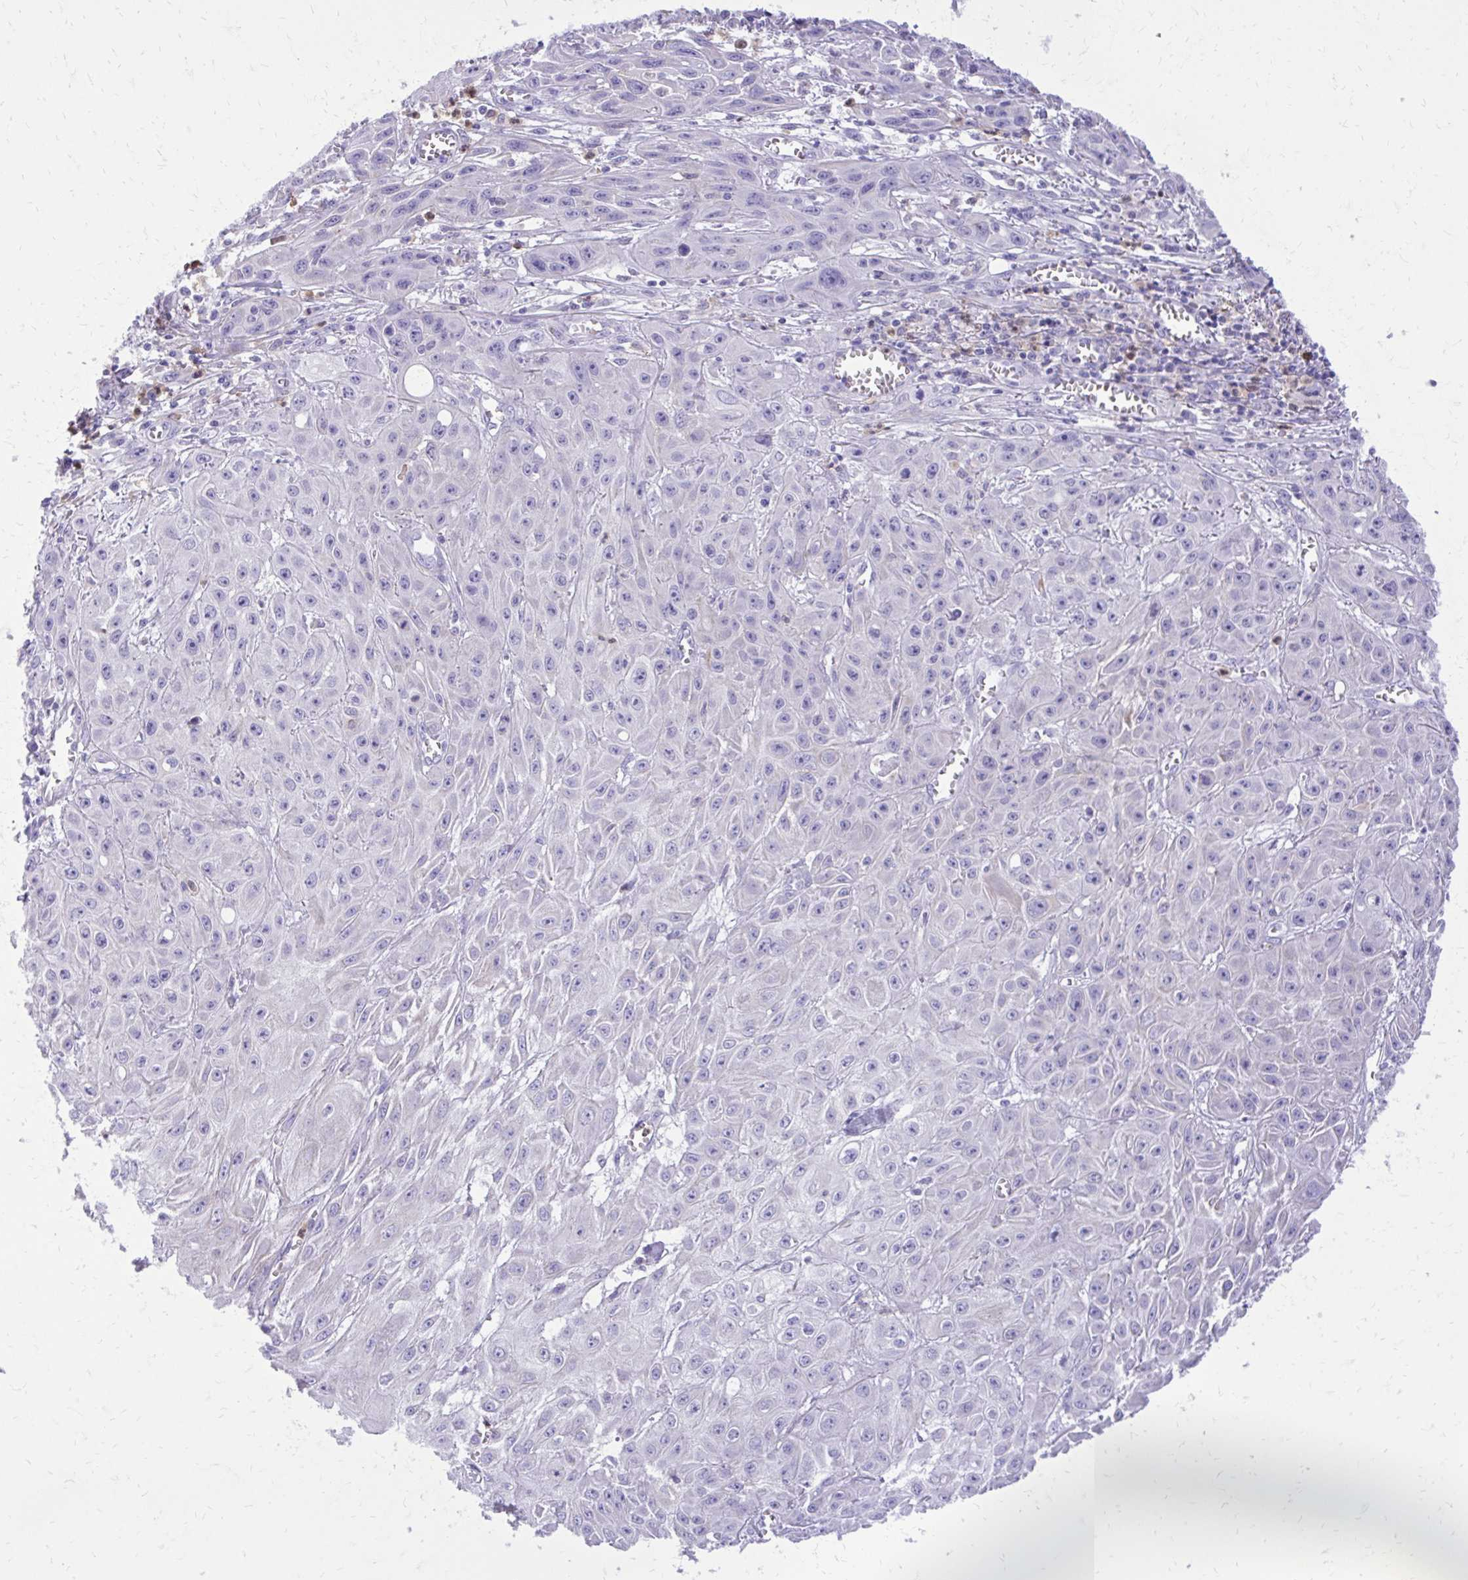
{"staining": {"intensity": "negative", "quantity": "none", "location": "none"}, "tissue": "skin cancer", "cell_type": "Tumor cells", "image_type": "cancer", "snomed": [{"axis": "morphology", "description": "Squamous cell carcinoma, NOS"}, {"axis": "topography", "description": "Skin"}, {"axis": "topography", "description": "Vulva"}], "caption": "The image demonstrates no staining of tumor cells in skin squamous cell carcinoma.", "gene": "CAT", "patient": {"sex": "female", "age": 71}}